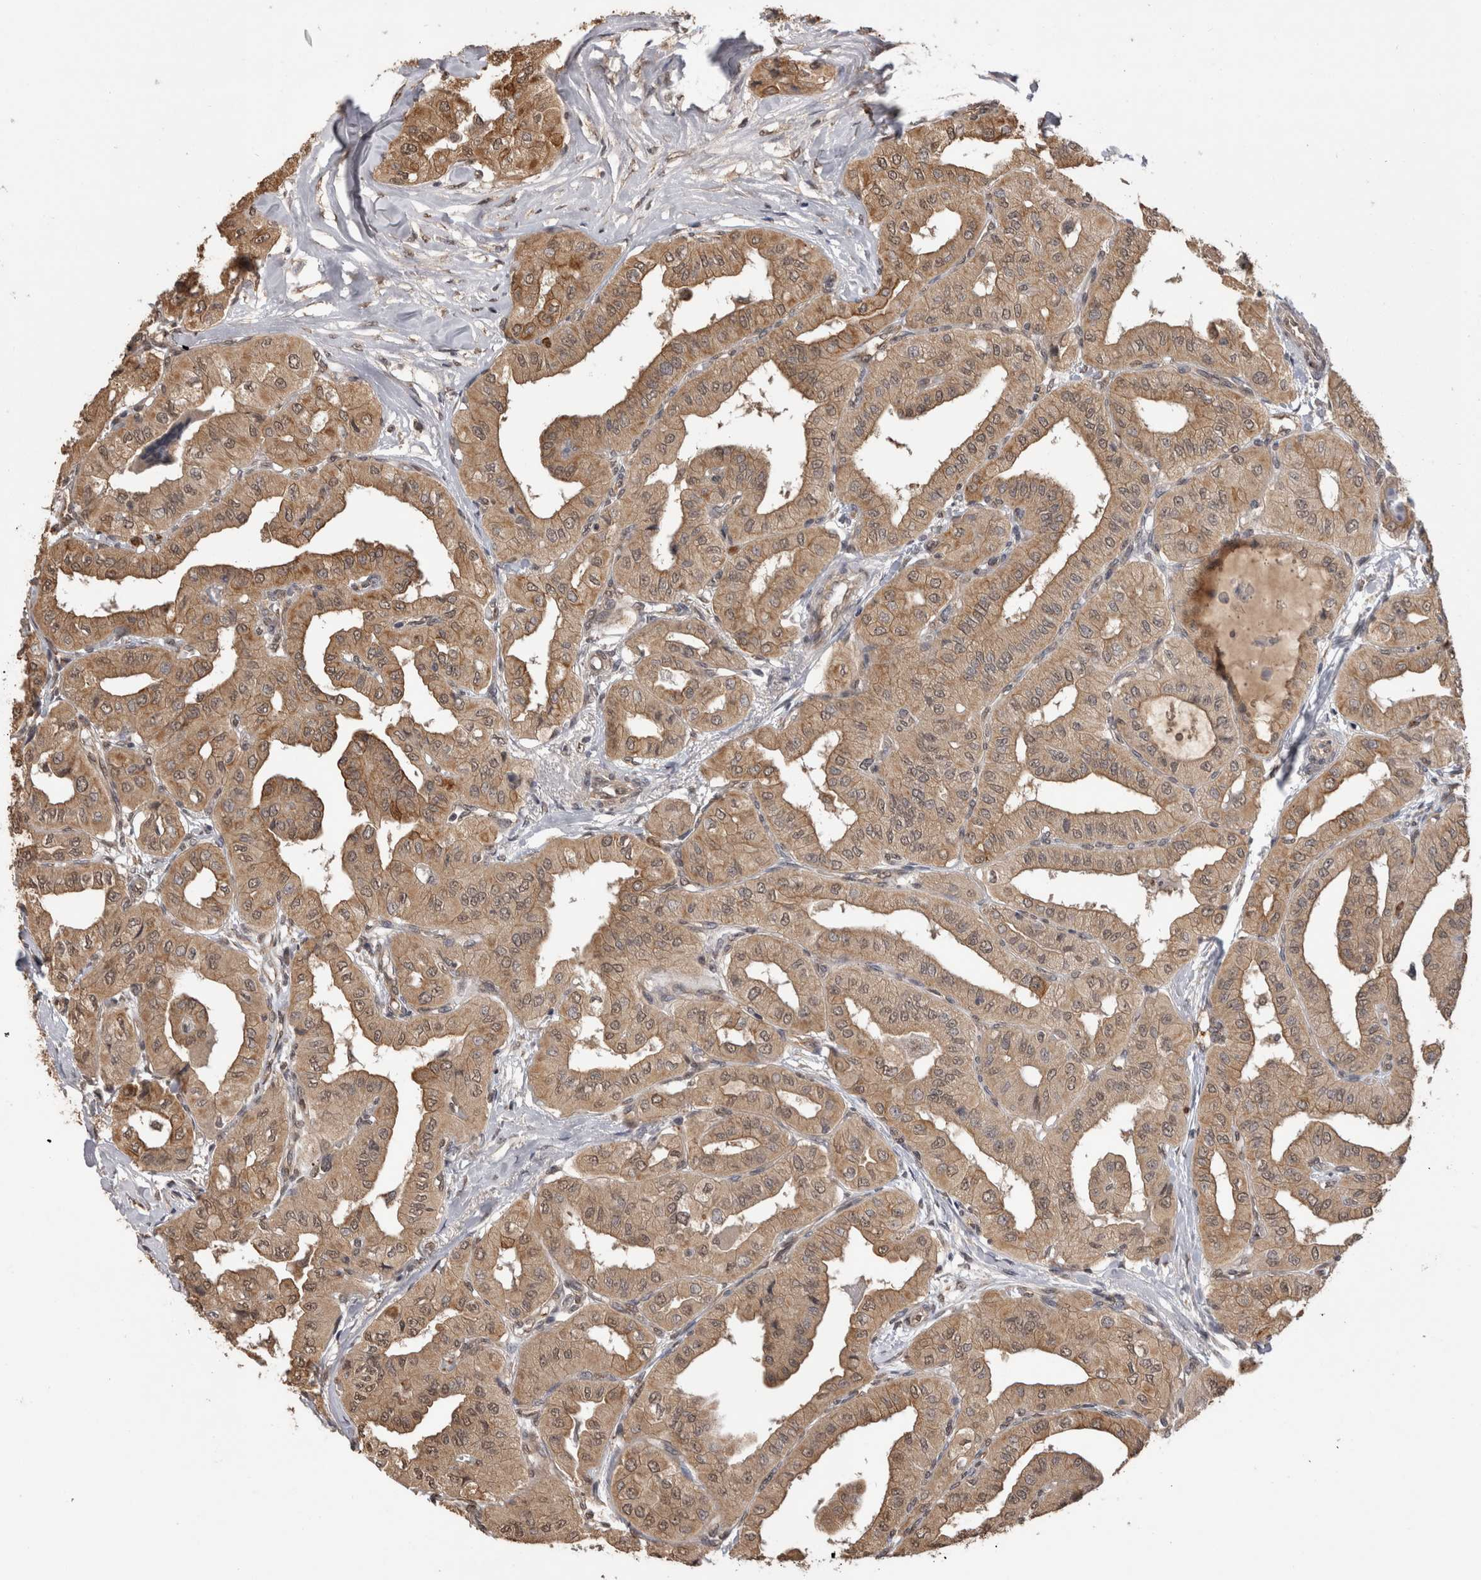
{"staining": {"intensity": "moderate", "quantity": ">75%", "location": "cytoplasmic/membranous"}, "tissue": "thyroid cancer", "cell_type": "Tumor cells", "image_type": "cancer", "snomed": [{"axis": "morphology", "description": "Papillary adenocarcinoma, NOS"}, {"axis": "topography", "description": "Thyroid gland"}], "caption": "Protein staining of thyroid cancer tissue exhibits moderate cytoplasmic/membranous expression in approximately >75% of tumor cells. The protein of interest is stained brown, and the nuclei are stained in blue (DAB IHC with brightfield microscopy, high magnification).", "gene": "PAK4", "patient": {"sex": "female", "age": 59}}